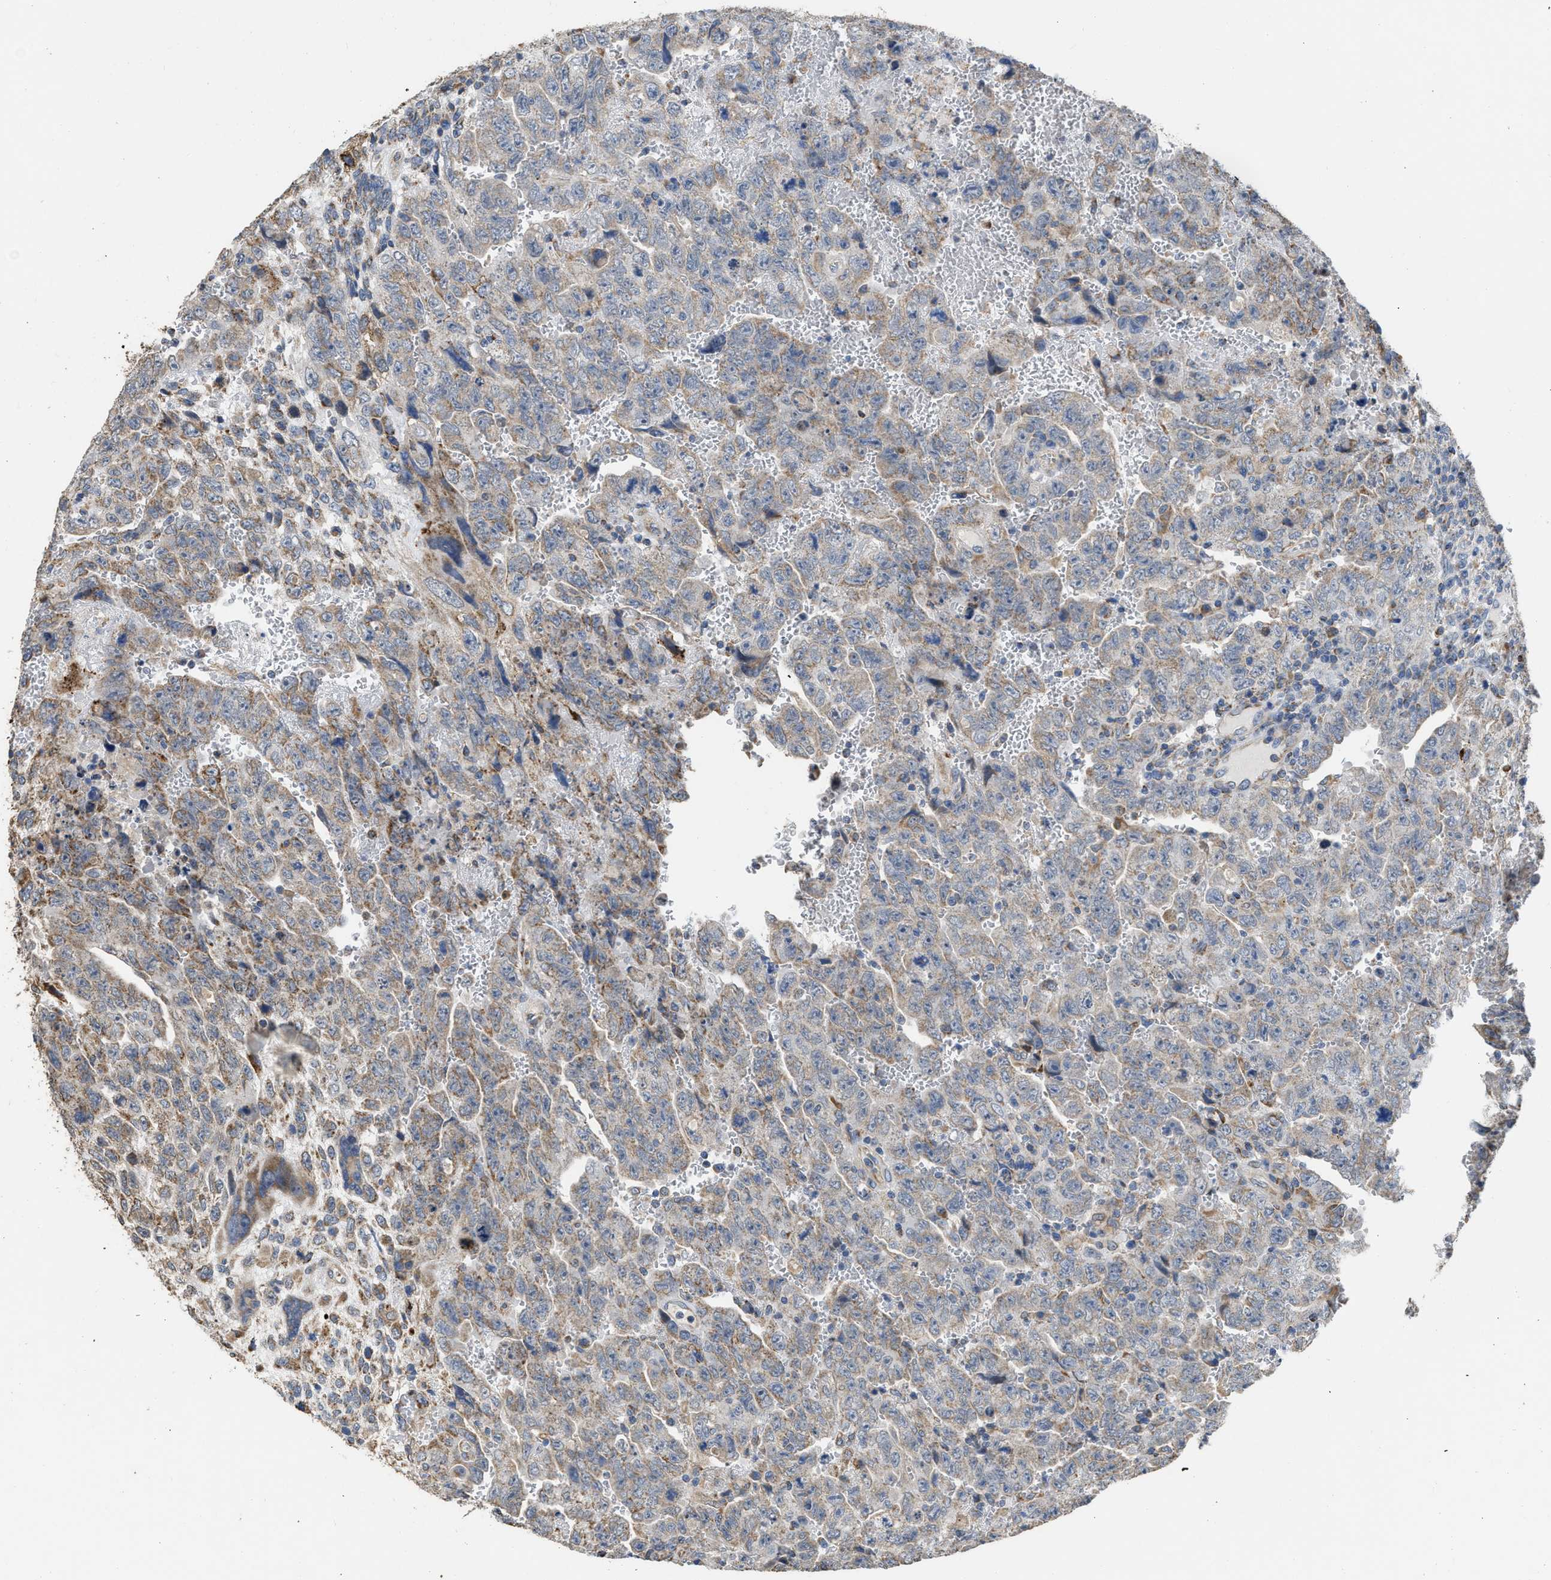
{"staining": {"intensity": "weak", "quantity": "25%-75%", "location": "cytoplasmic/membranous"}, "tissue": "testis cancer", "cell_type": "Tumor cells", "image_type": "cancer", "snomed": [{"axis": "morphology", "description": "Carcinoma, Embryonal, NOS"}, {"axis": "topography", "description": "Testis"}], "caption": "Weak cytoplasmic/membranous positivity is present in about 25%-75% of tumor cells in testis cancer (embryonal carcinoma).", "gene": "AK2", "patient": {"sex": "male", "age": 28}}